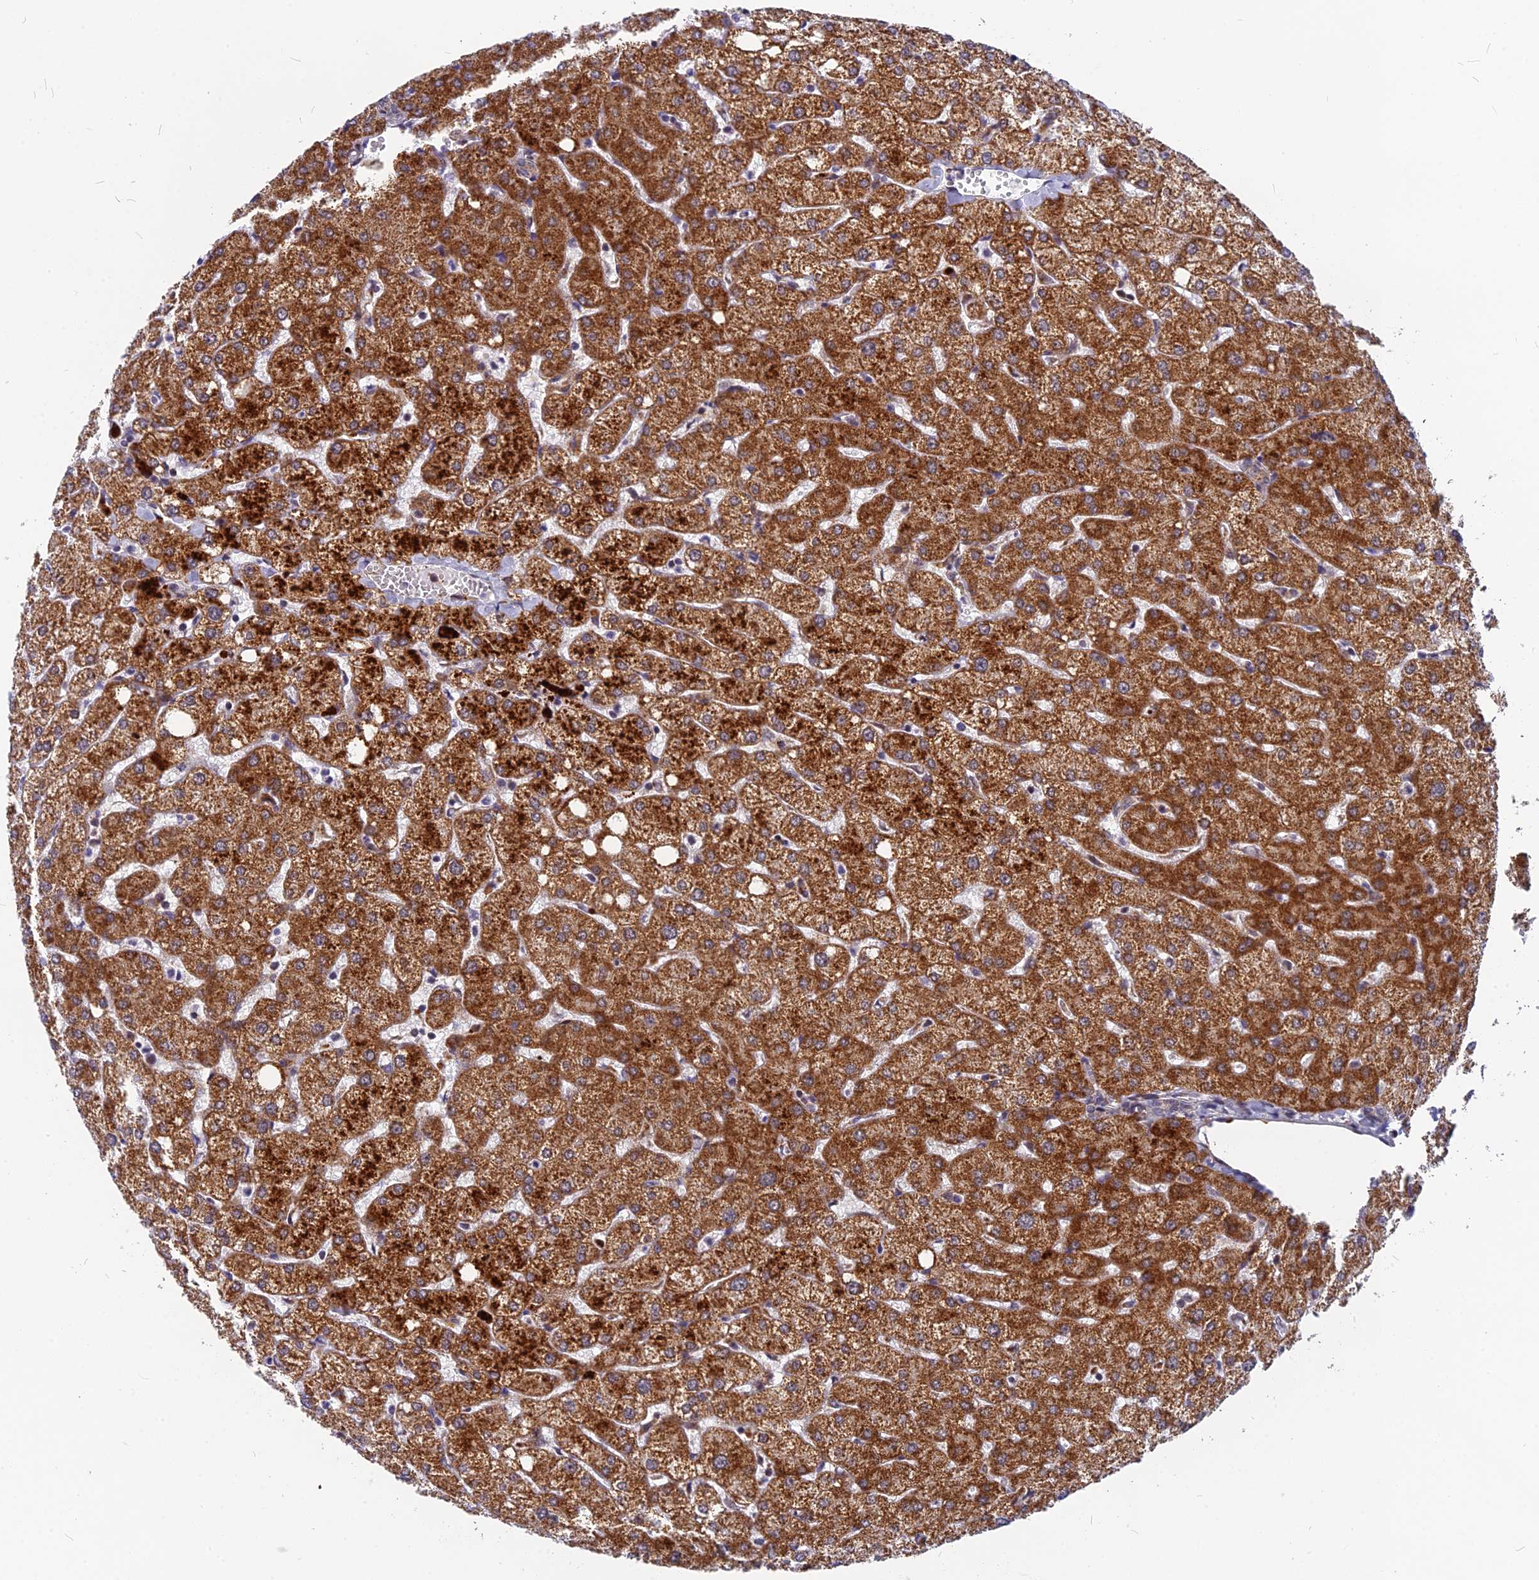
{"staining": {"intensity": "negative", "quantity": "none", "location": "none"}, "tissue": "liver", "cell_type": "Cholangiocytes", "image_type": "normal", "snomed": [{"axis": "morphology", "description": "Normal tissue, NOS"}, {"axis": "topography", "description": "Liver"}], "caption": "Immunohistochemical staining of benign liver reveals no significant positivity in cholangiocytes.", "gene": "CMC1", "patient": {"sex": "female", "age": 54}}